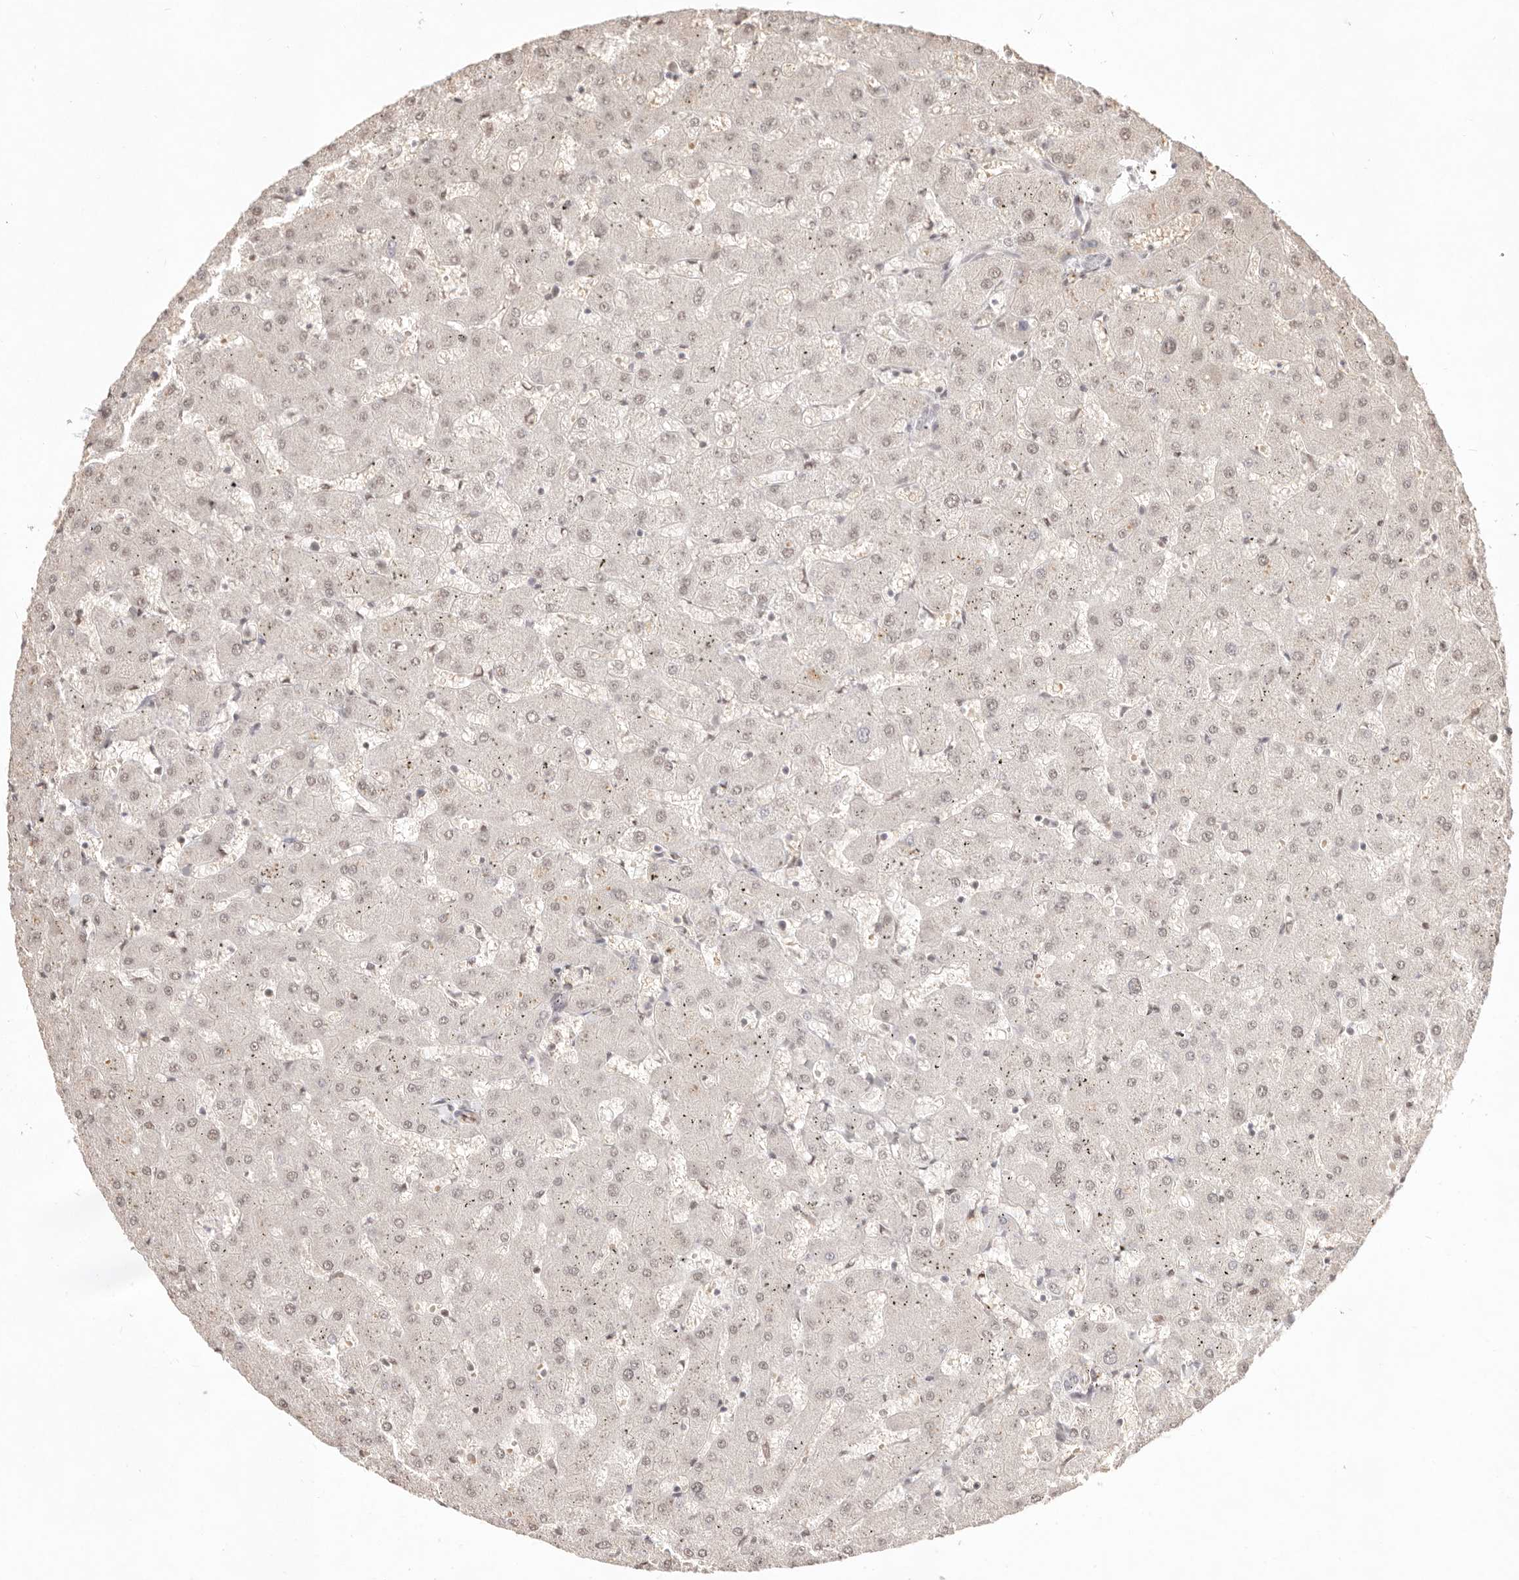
{"staining": {"intensity": "negative", "quantity": "none", "location": "none"}, "tissue": "liver", "cell_type": "Cholangiocytes", "image_type": "normal", "snomed": [{"axis": "morphology", "description": "Normal tissue, NOS"}, {"axis": "topography", "description": "Liver"}], "caption": "An image of liver stained for a protein demonstrates no brown staining in cholangiocytes.", "gene": "MEP1A", "patient": {"sex": "female", "age": 63}}